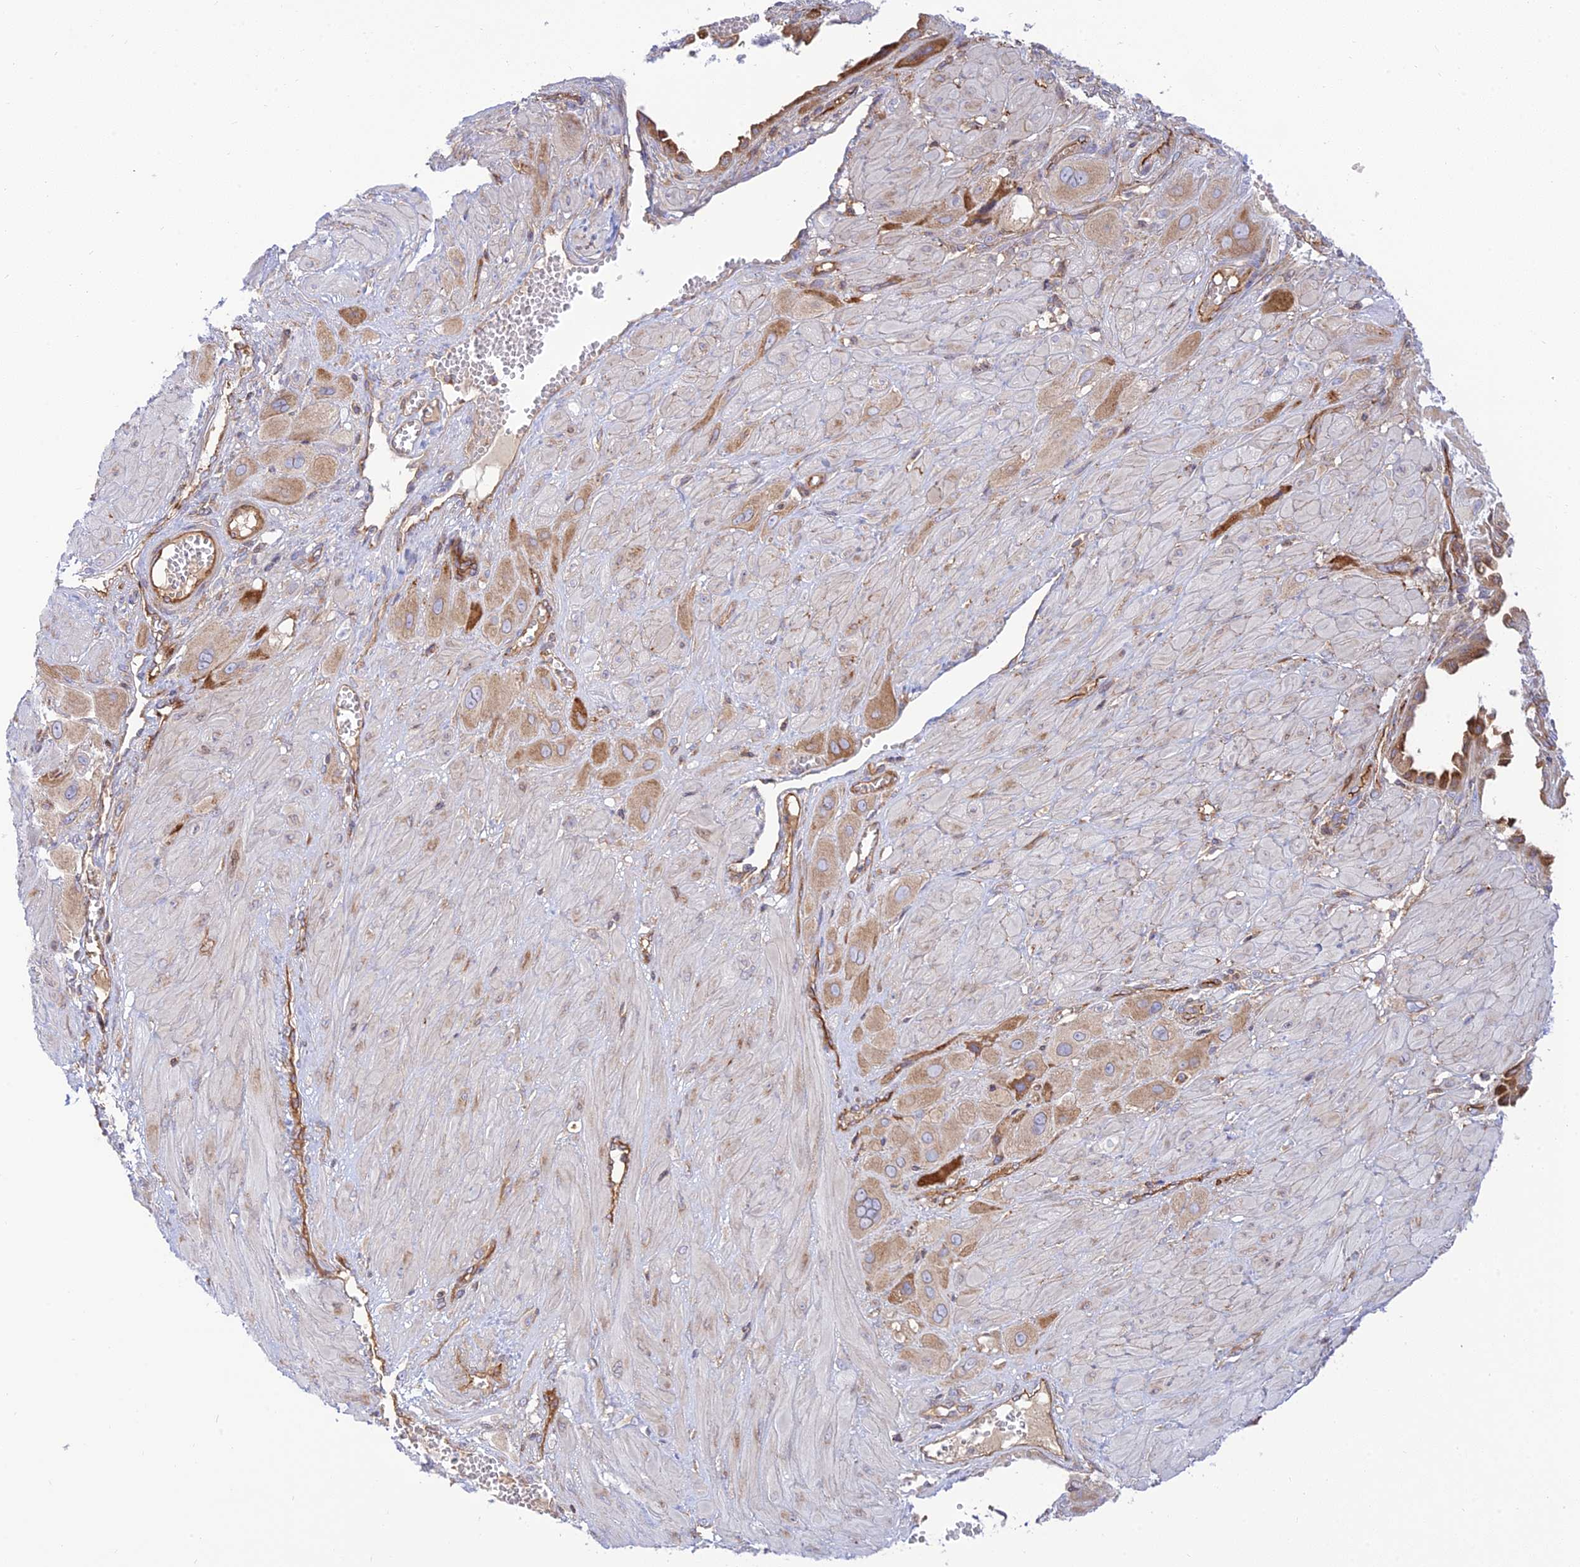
{"staining": {"intensity": "moderate", "quantity": ">75%", "location": "cytoplasmic/membranous"}, "tissue": "cervical cancer", "cell_type": "Tumor cells", "image_type": "cancer", "snomed": [{"axis": "morphology", "description": "Squamous cell carcinoma, NOS"}, {"axis": "topography", "description": "Cervix"}], "caption": "DAB immunohistochemical staining of human cervical cancer displays moderate cytoplasmic/membranous protein positivity in approximately >75% of tumor cells.", "gene": "PIMREG", "patient": {"sex": "female", "age": 34}}